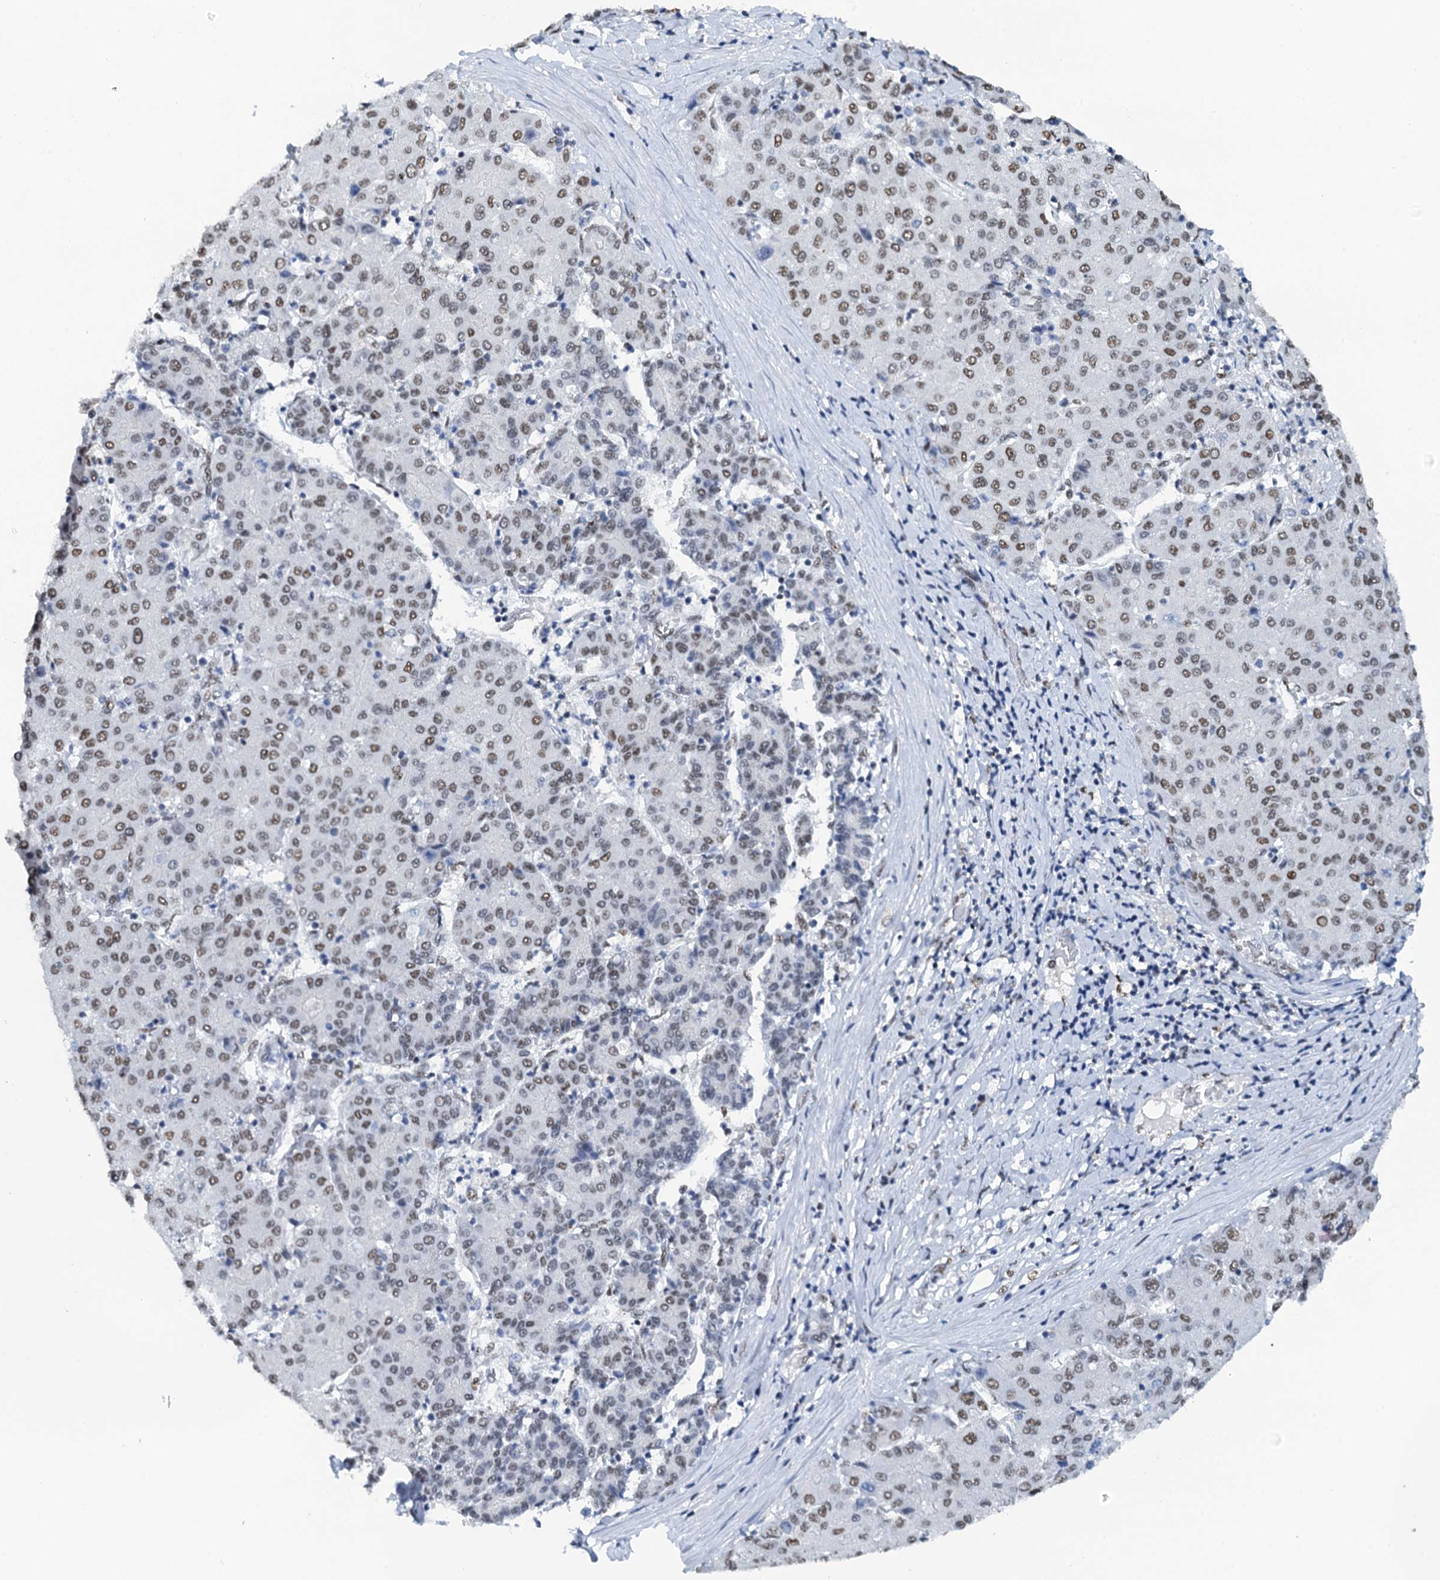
{"staining": {"intensity": "moderate", "quantity": ">75%", "location": "nuclear"}, "tissue": "liver cancer", "cell_type": "Tumor cells", "image_type": "cancer", "snomed": [{"axis": "morphology", "description": "Carcinoma, Hepatocellular, NOS"}, {"axis": "topography", "description": "Liver"}], "caption": "IHC histopathology image of neoplastic tissue: human liver cancer stained using immunohistochemistry (IHC) shows medium levels of moderate protein expression localized specifically in the nuclear of tumor cells, appearing as a nuclear brown color.", "gene": "SLTM", "patient": {"sex": "male", "age": 65}}